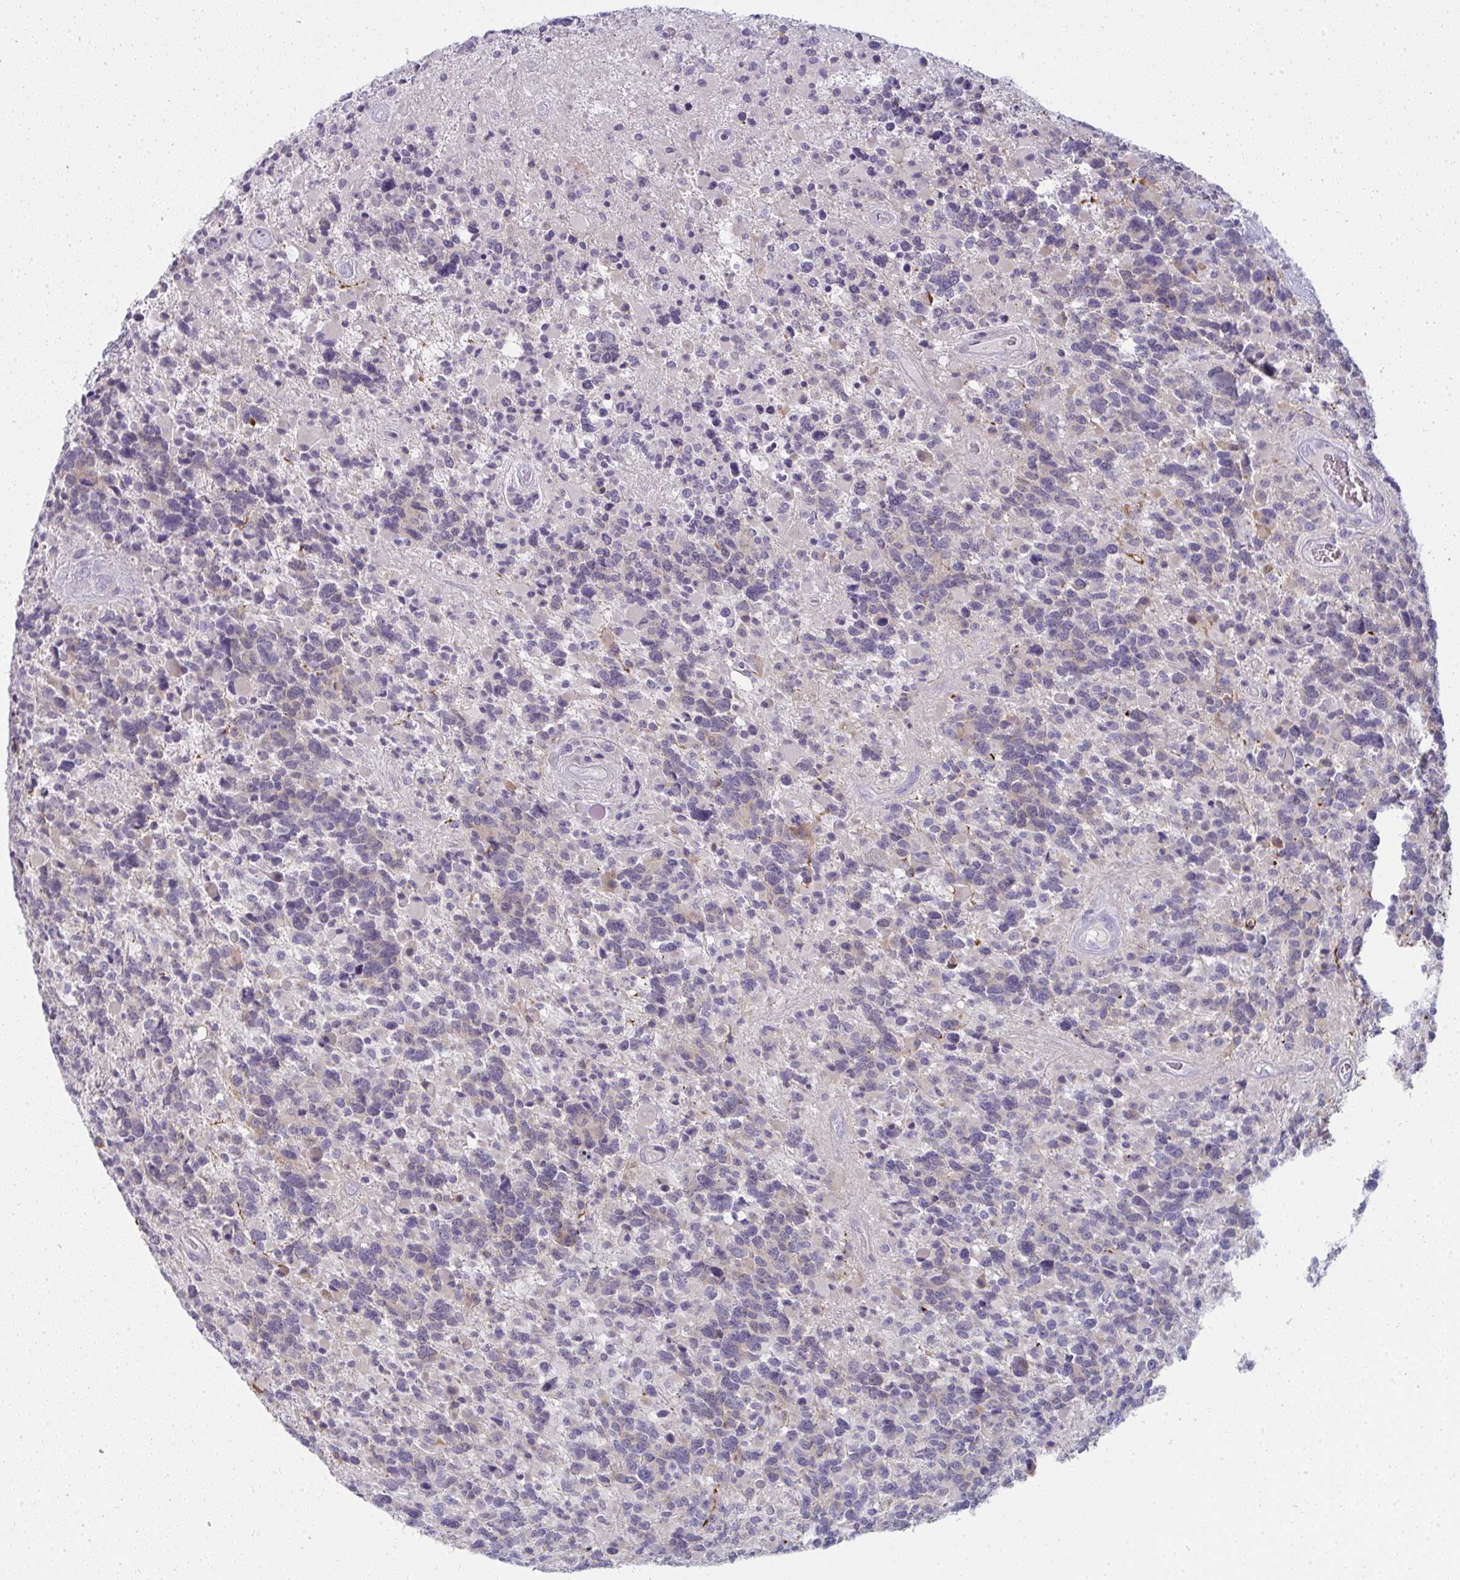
{"staining": {"intensity": "weak", "quantity": "<25%", "location": "cytoplasmic/membranous"}, "tissue": "glioma", "cell_type": "Tumor cells", "image_type": "cancer", "snomed": [{"axis": "morphology", "description": "Glioma, malignant, High grade"}, {"axis": "topography", "description": "Brain"}], "caption": "Photomicrograph shows no significant protein expression in tumor cells of glioma. (Stains: DAB immunohistochemistry with hematoxylin counter stain, Microscopy: brightfield microscopy at high magnification).", "gene": "SHB", "patient": {"sex": "female", "age": 40}}